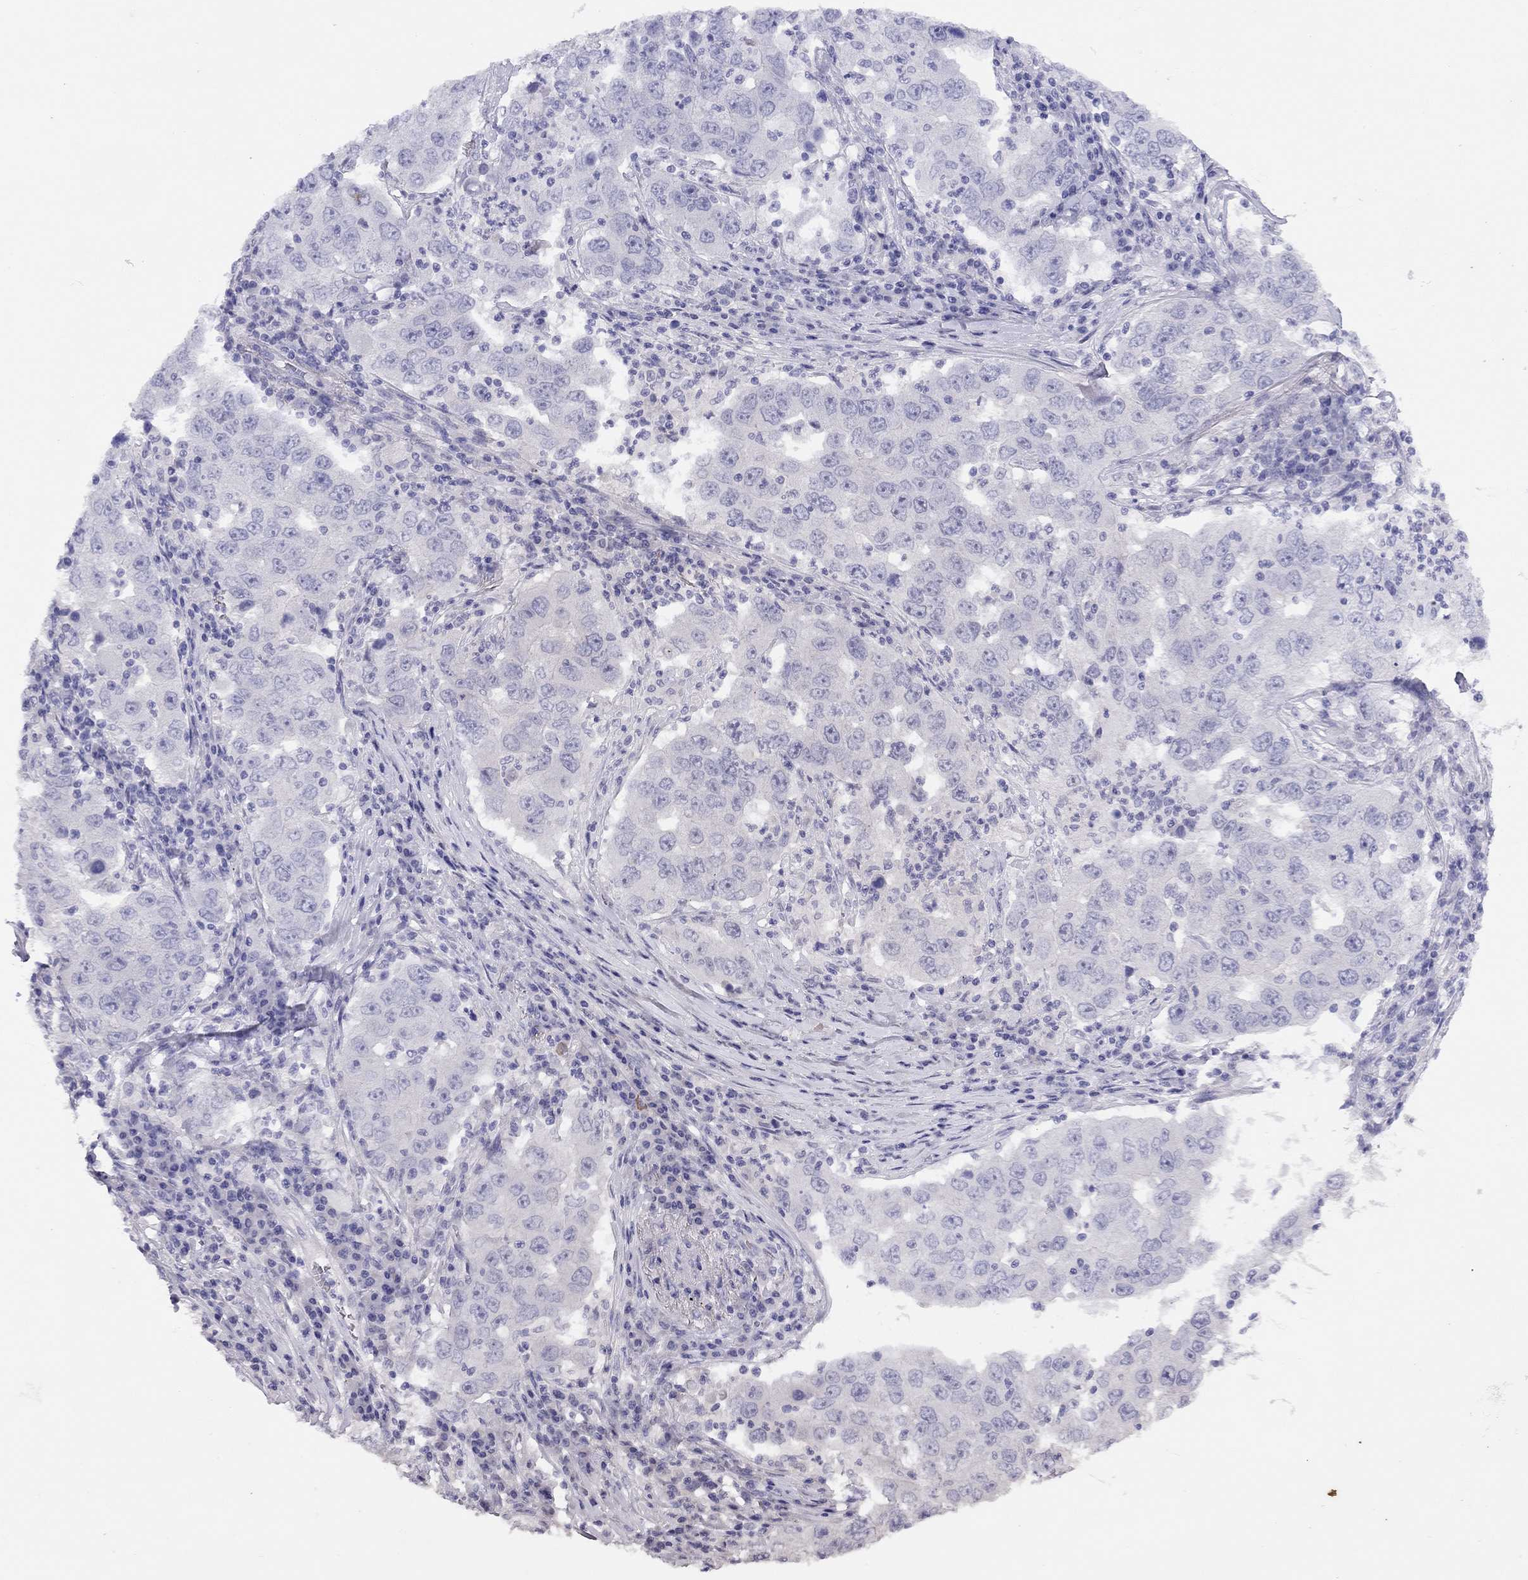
{"staining": {"intensity": "negative", "quantity": "none", "location": "none"}, "tissue": "lung cancer", "cell_type": "Tumor cells", "image_type": "cancer", "snomed": [{"axis": "morphology", "description": "Adenocarcinoma, NOS"}, {"axis": "topography", "description": "Lung"}], "caption": "A histopathology image of lung adenocarcinoma stained for a protein reveals no brown staining in tumor cells. Nuclei are stained in blue.", "gene": "LRIT2", "patient": {"sex": "male", "age": 73}}